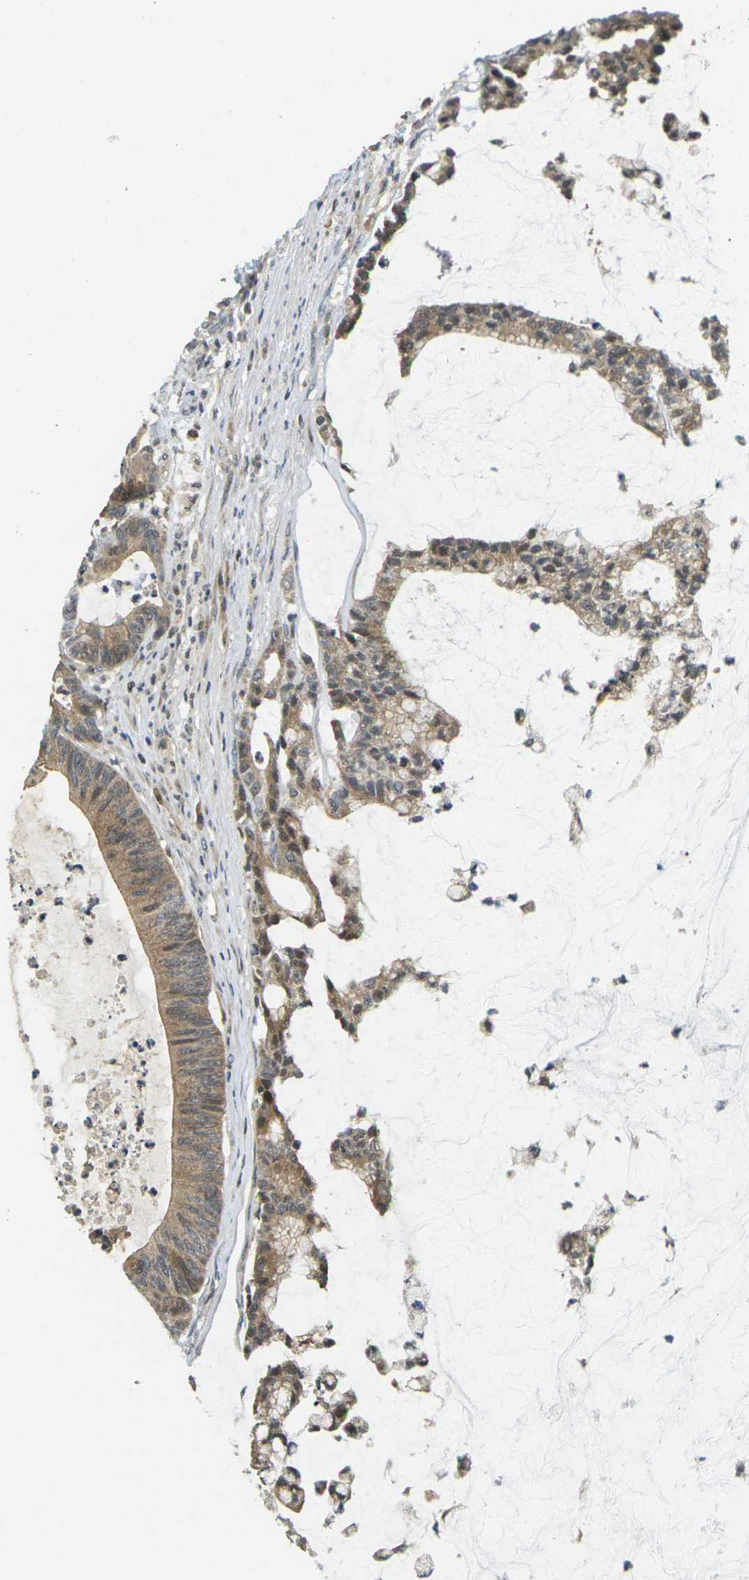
{"staining": {"intensity": "moderate", "quantity": ">75%", "location": "cytoplasmic/membranous"}, "tissue": "colorectal cancer", "cell_type": "Tumor cells", "image_type": "cancer", "snomed": [{"axis": "morphology", "description": "Adenocarcinoma, NOS"}, {"axis": "topography", "description": "Colon"}], "caption": "Protein analysis of colorectal cancer tissue displays moderate cytoplasmic/membranous staining in approximately >75% of tumor cells.", "gene": "KLHL8", "patient": {"sex": "female", "age": 84}}